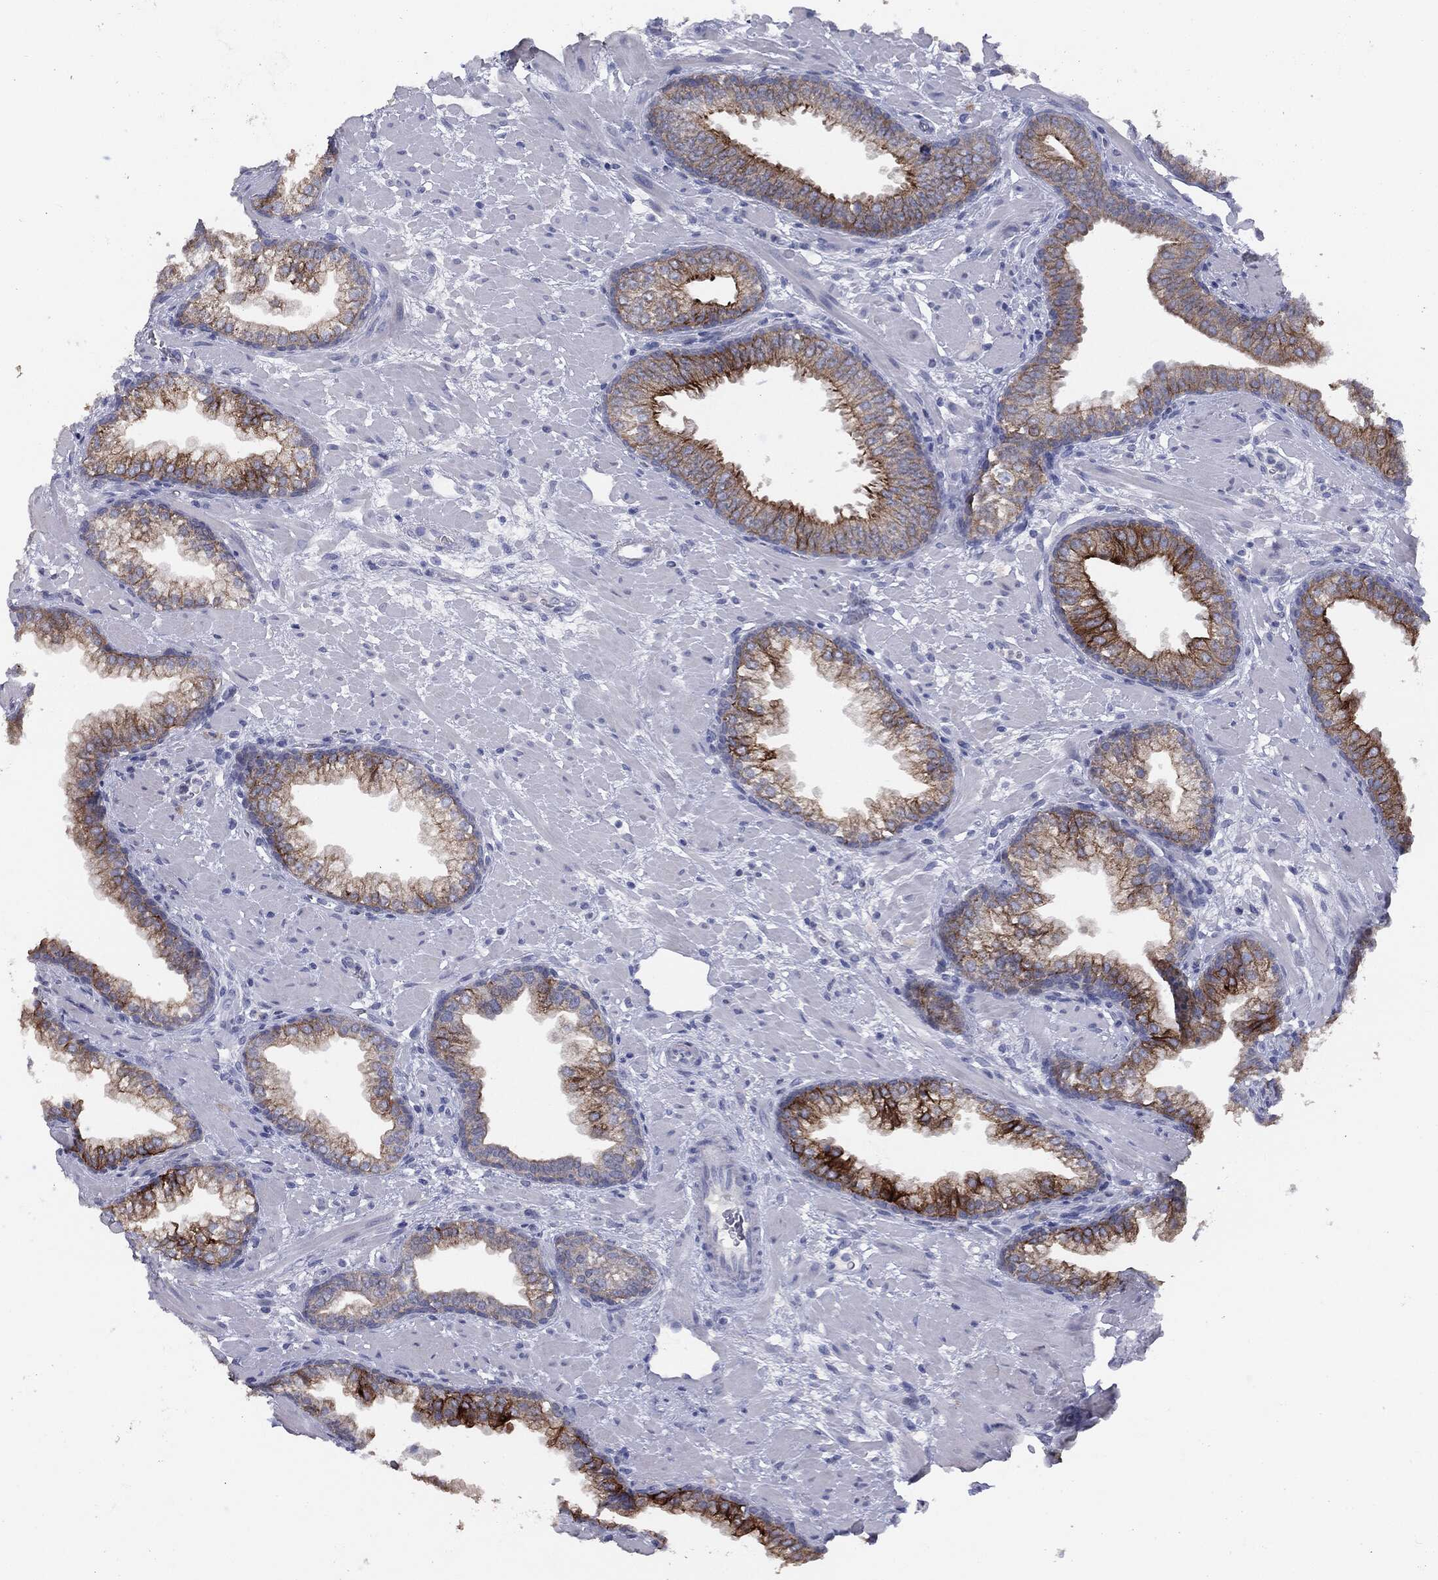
{"staining": {"intensity": "strong", "quantity": "<25%", "location": "cytoplasmic/membranous"}, "tissue": "prostate", "cell_type": "Glandular cells", "image_type": "normal", "snomed": [{"axis": "morphology", "description": "Normal tissue, NOS"}, {"axis": "topography", "description": "Prostate"}], "caption": "Normal prostate was stained to show a protein in brown. There is medium levels of strong cytoplasmic/membranous staining in about <25% of glandular cells. (Stains: DAB (3,3'-diaminobenzidine) in brown, nuclei in blue, Microscopy: brightfield microscopy at high magnification).", "gene": "MUC1", "patient": {"sex": "male", "age": 63}}